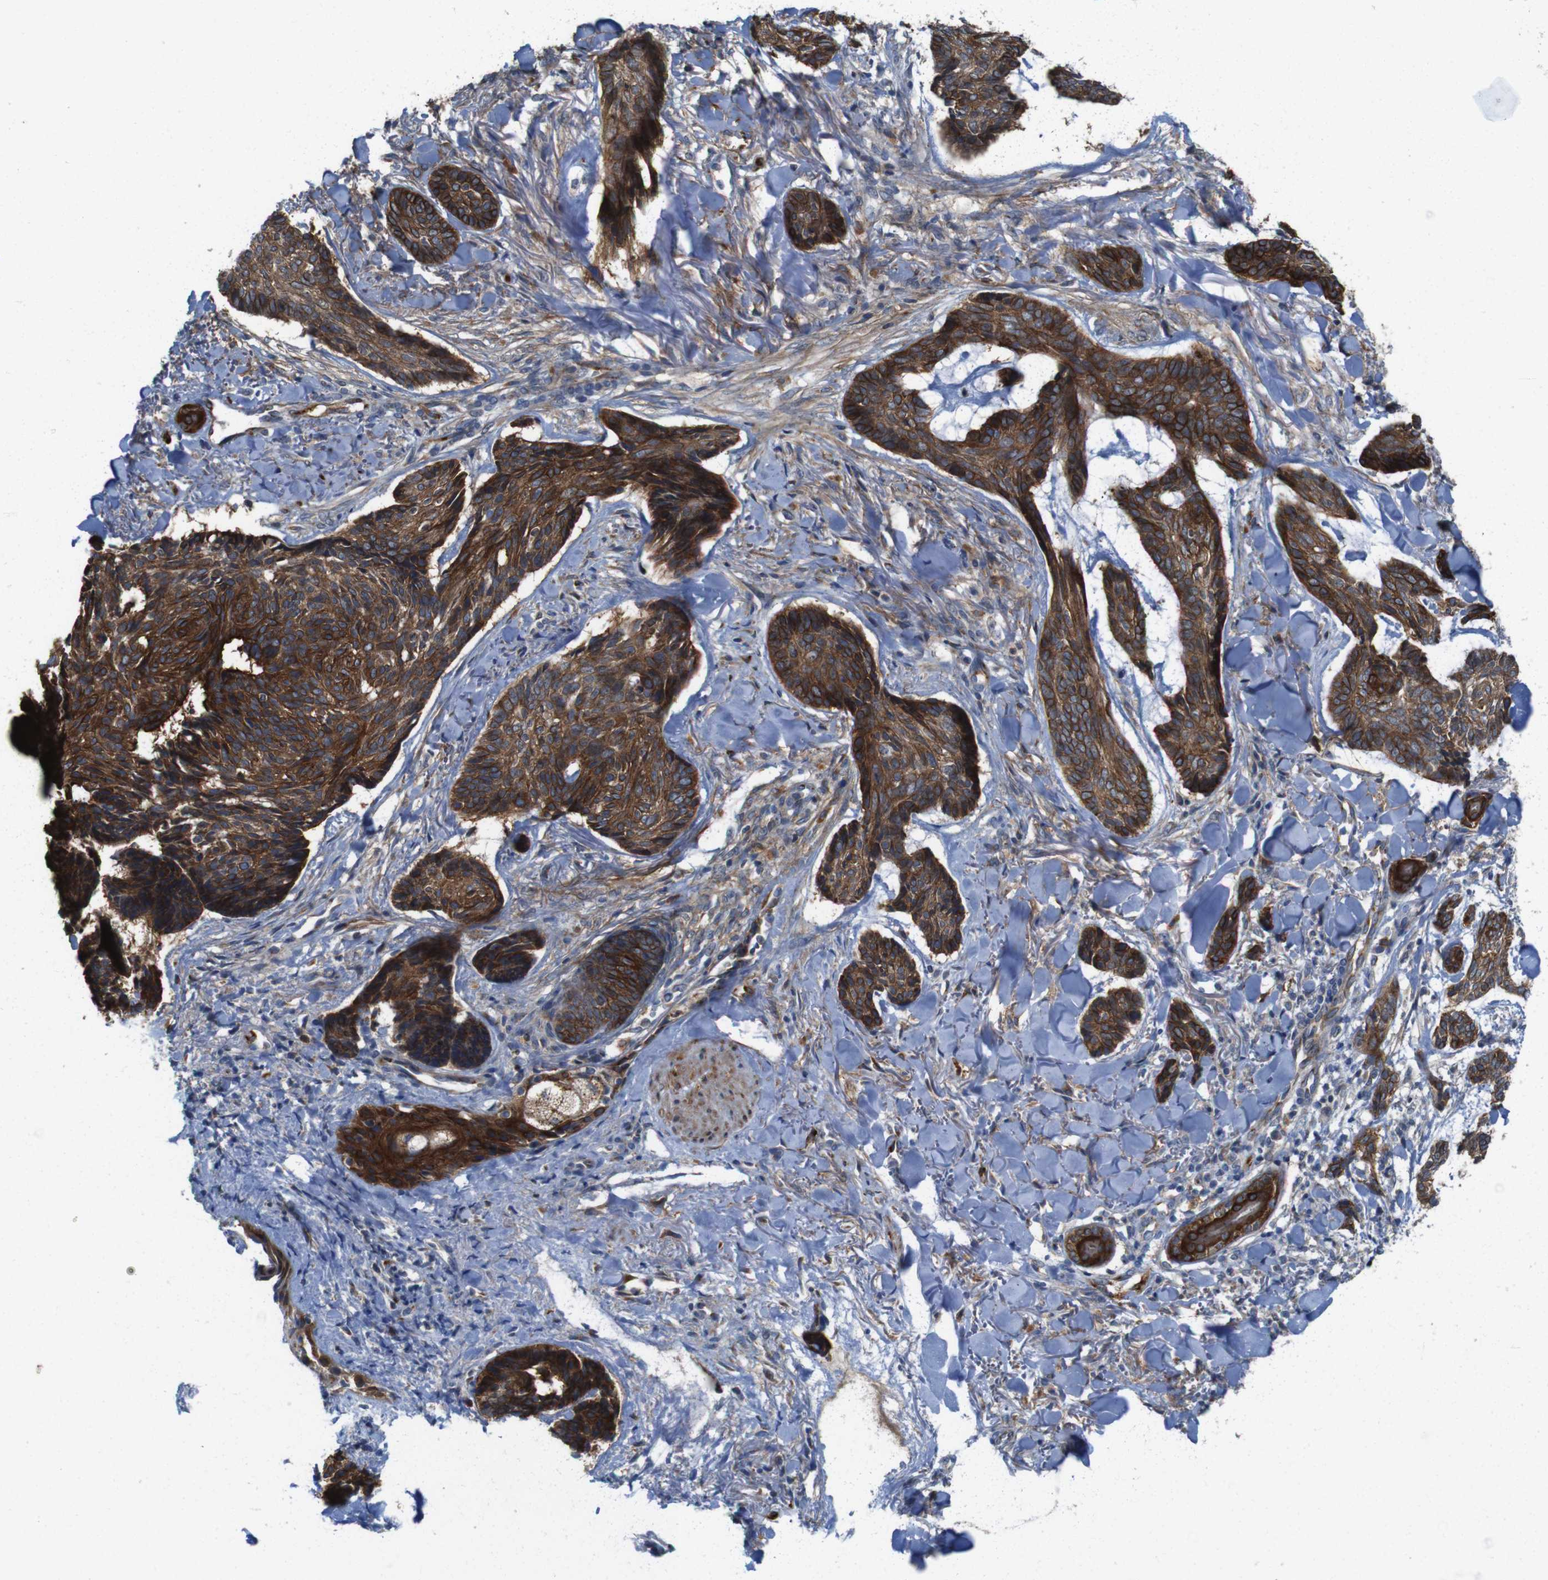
{"staining": {"intensity": "strong", "quantity": ">75%", "location": "cytoplasmic/membranous"}, "tissue": "skin cancer", "cell_type": "Tumor cells", "image_type": "cancer", "snomed": [{"axis": "morphology", "description": "Basal cell carcinoma"}, {"axis": "topography", "description": "Skin"}], "caption": "Human skin cancer (basal cell carcinoma) stained with a protein marker exhibits strong staining in tumor cells.", "gene": "EFCAB14", "patient": {"sex": "male", "age": 43}}